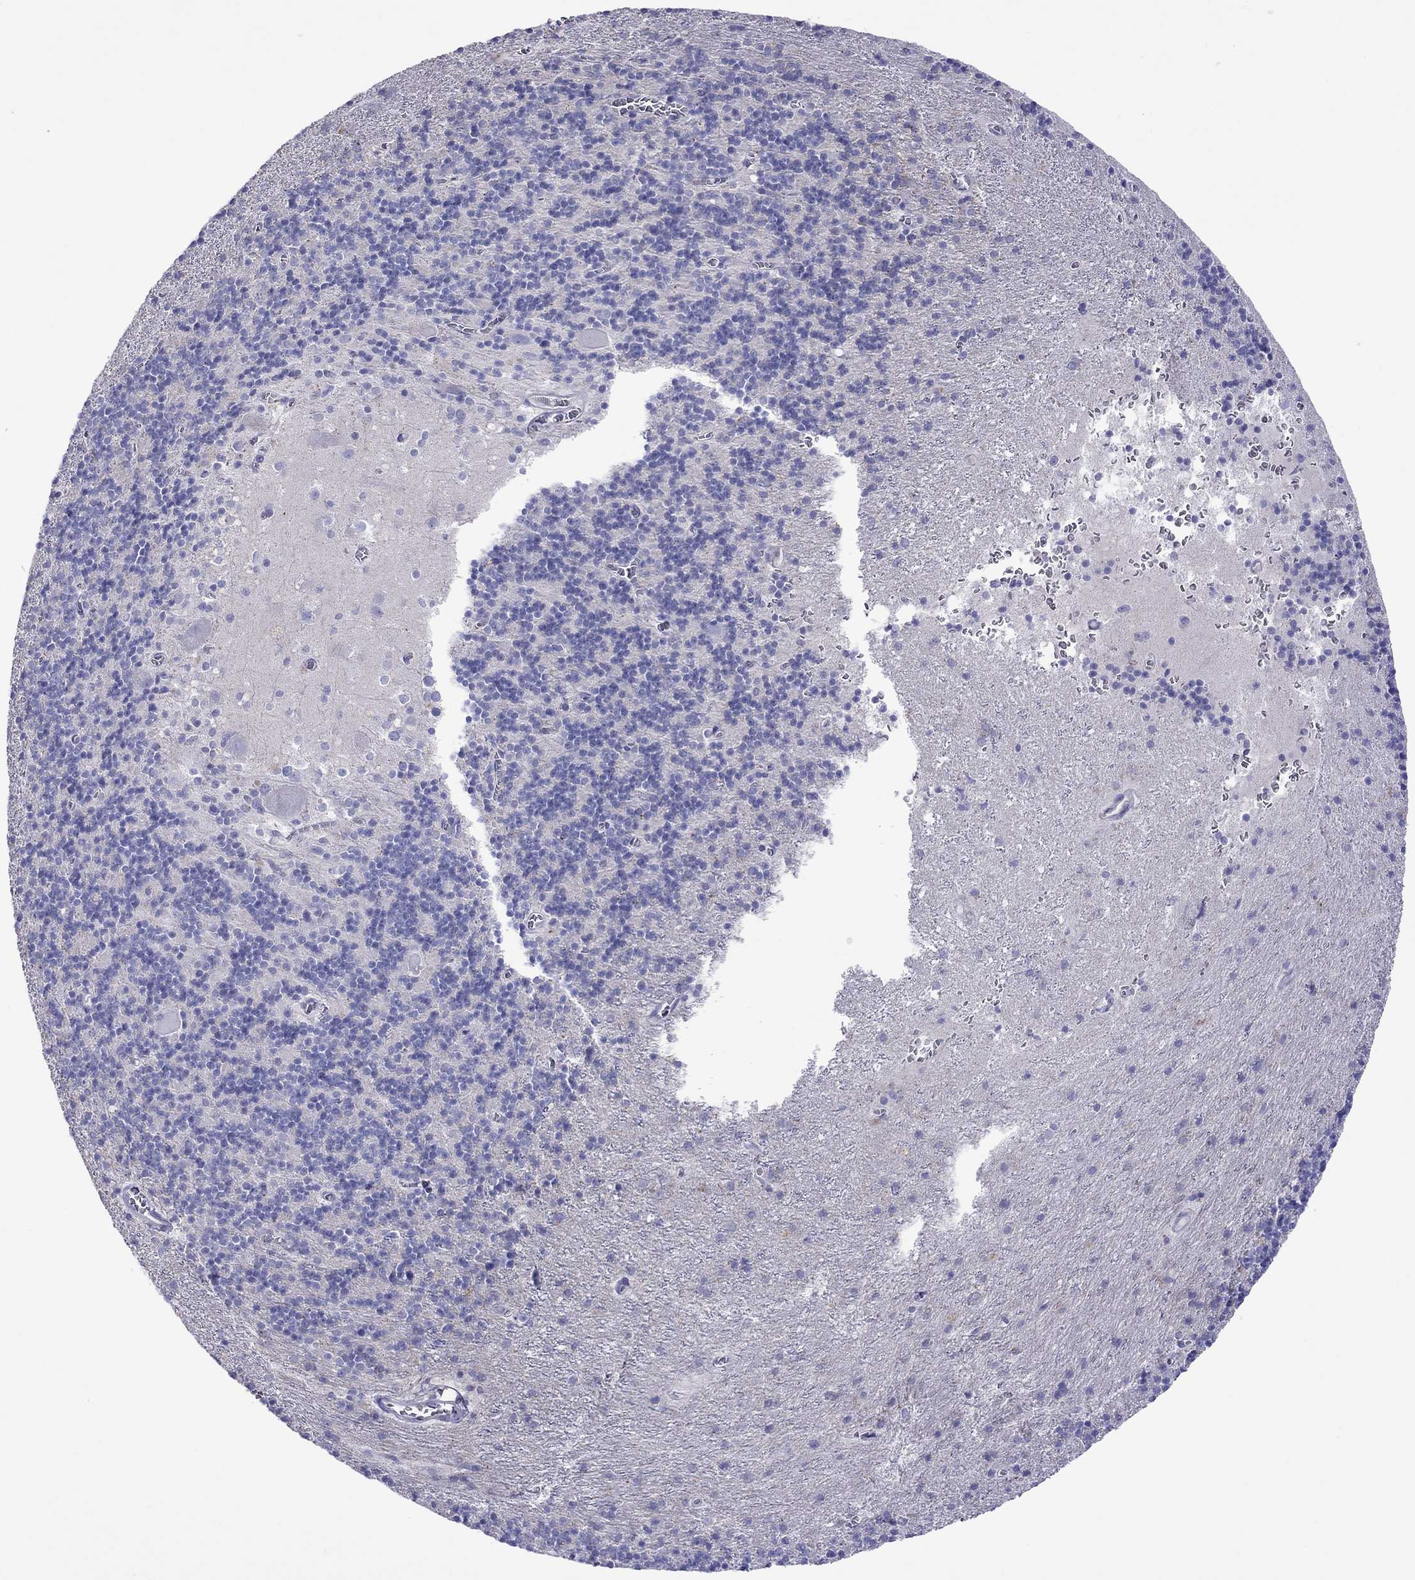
{"staining": {"intensity": "negative", "quantity": "none", "location": "none"}, "tissue": "cerebellum", "cell_type": "Cells in granular layer", "image_type": "normal", "snomed": [{"axis": "morphology", "description": "Normal tissue, NOS"}, {"axis": "topography", "description": "Cerebellum"}], "caption": "DAB (3,3'-diaminobenzidine) immunohistochemical staining of unremarkable human cerebellum shows no significant staining in cells in granular layer. (DAB IHC, high magnification).", "gene": "MPZ", "patient": {"sex": "male", "age": 70}}